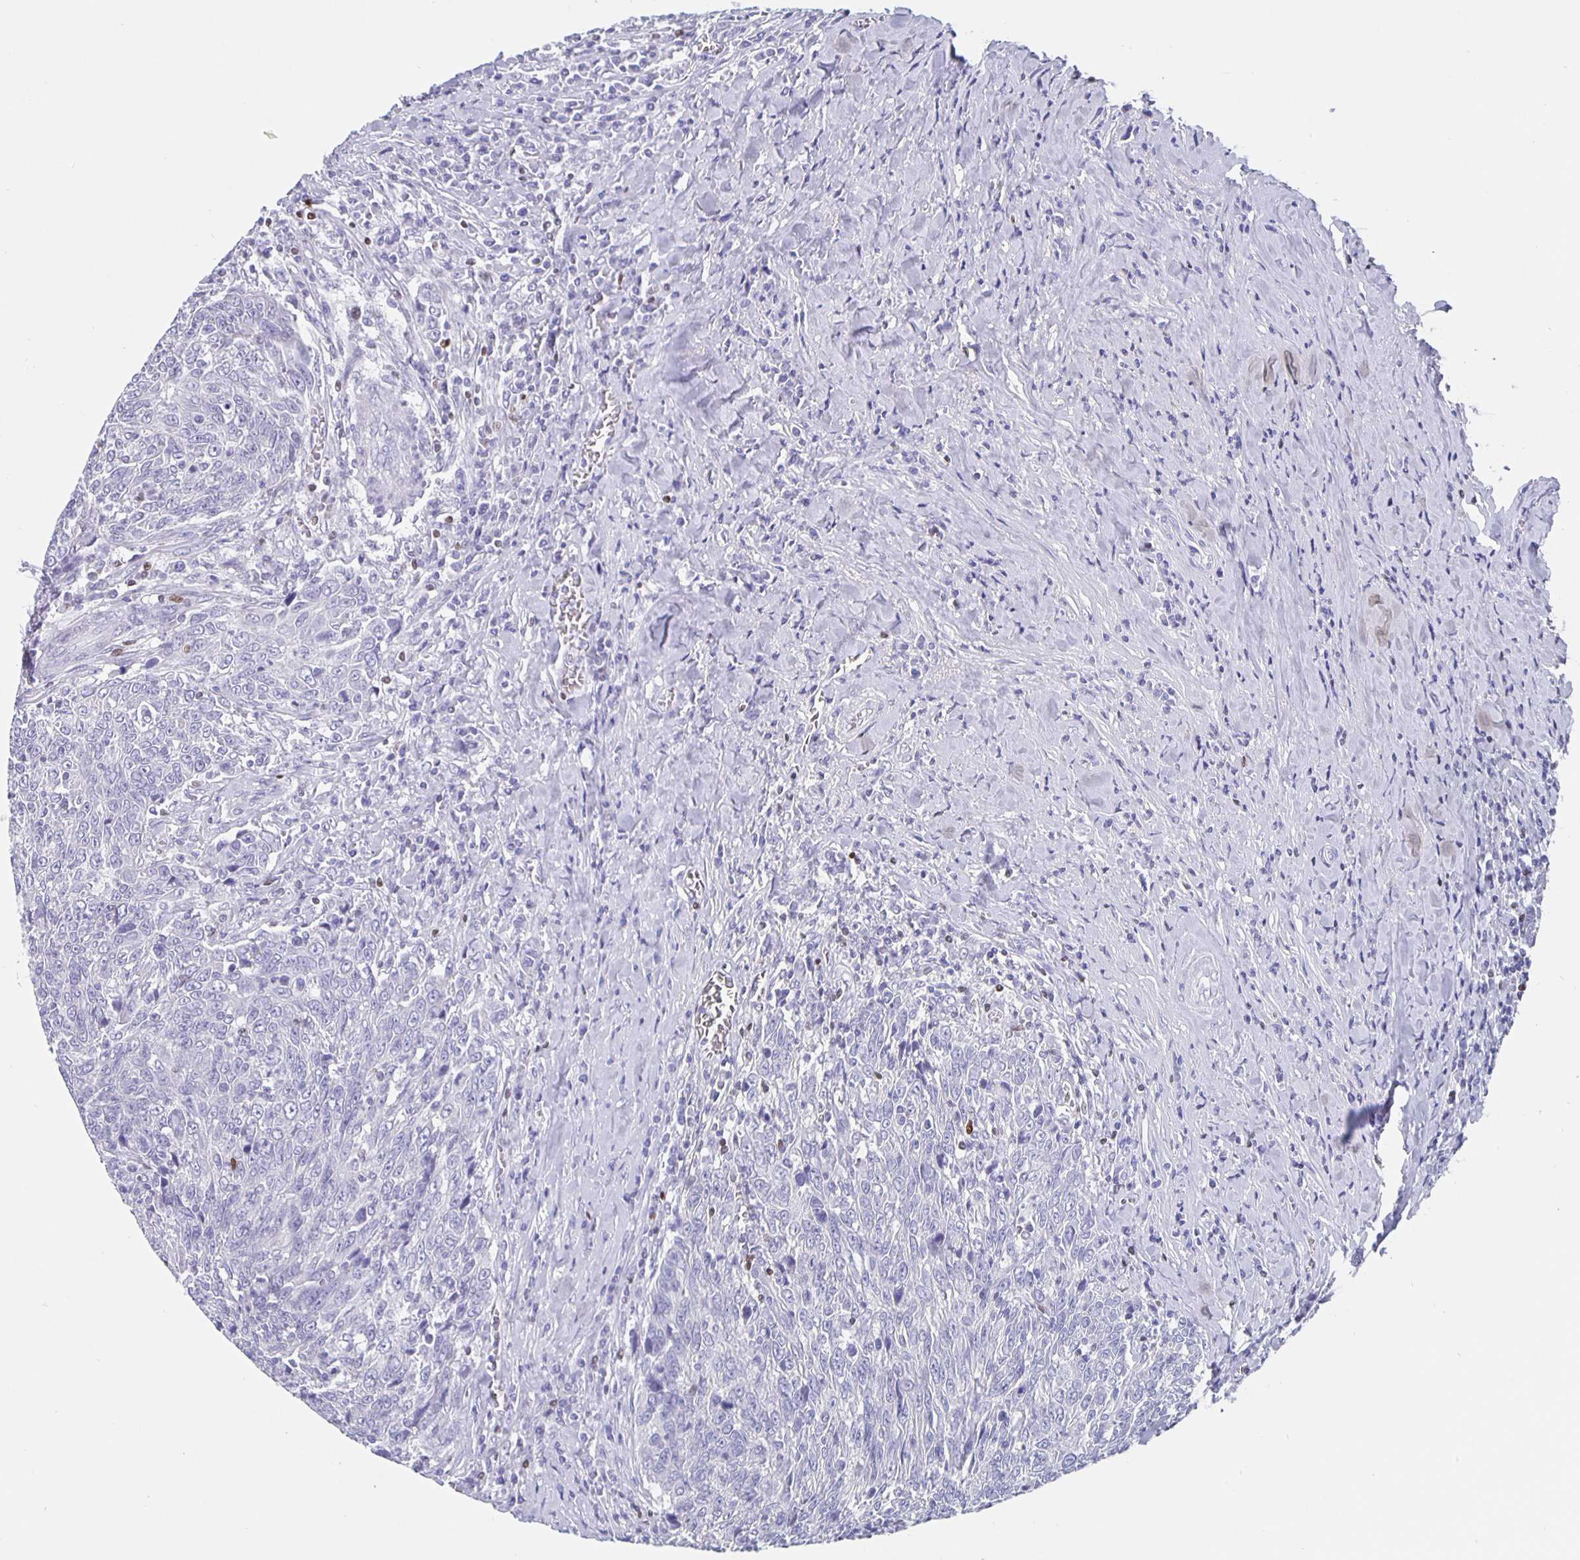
{"staining": {"intensity": "negative", "quantity": "none", "location": "none"}, "tissue": "breast cancer", "cell_type": "Tumor cells", "image_type": "cancer", "snomed": [{"axis": "morphology", "description": "Duct carcinoma"}, {"axis": "topography", "description": "Breast"}], "caption": "DAB (3,3'-diaminobenzidine) immunohistochemical staining of human breast invasive ductal carcinoma displays no significant expression in tumor cells.", "gene": "SATB2", "patient": {"sex": "female", "age": 50}}